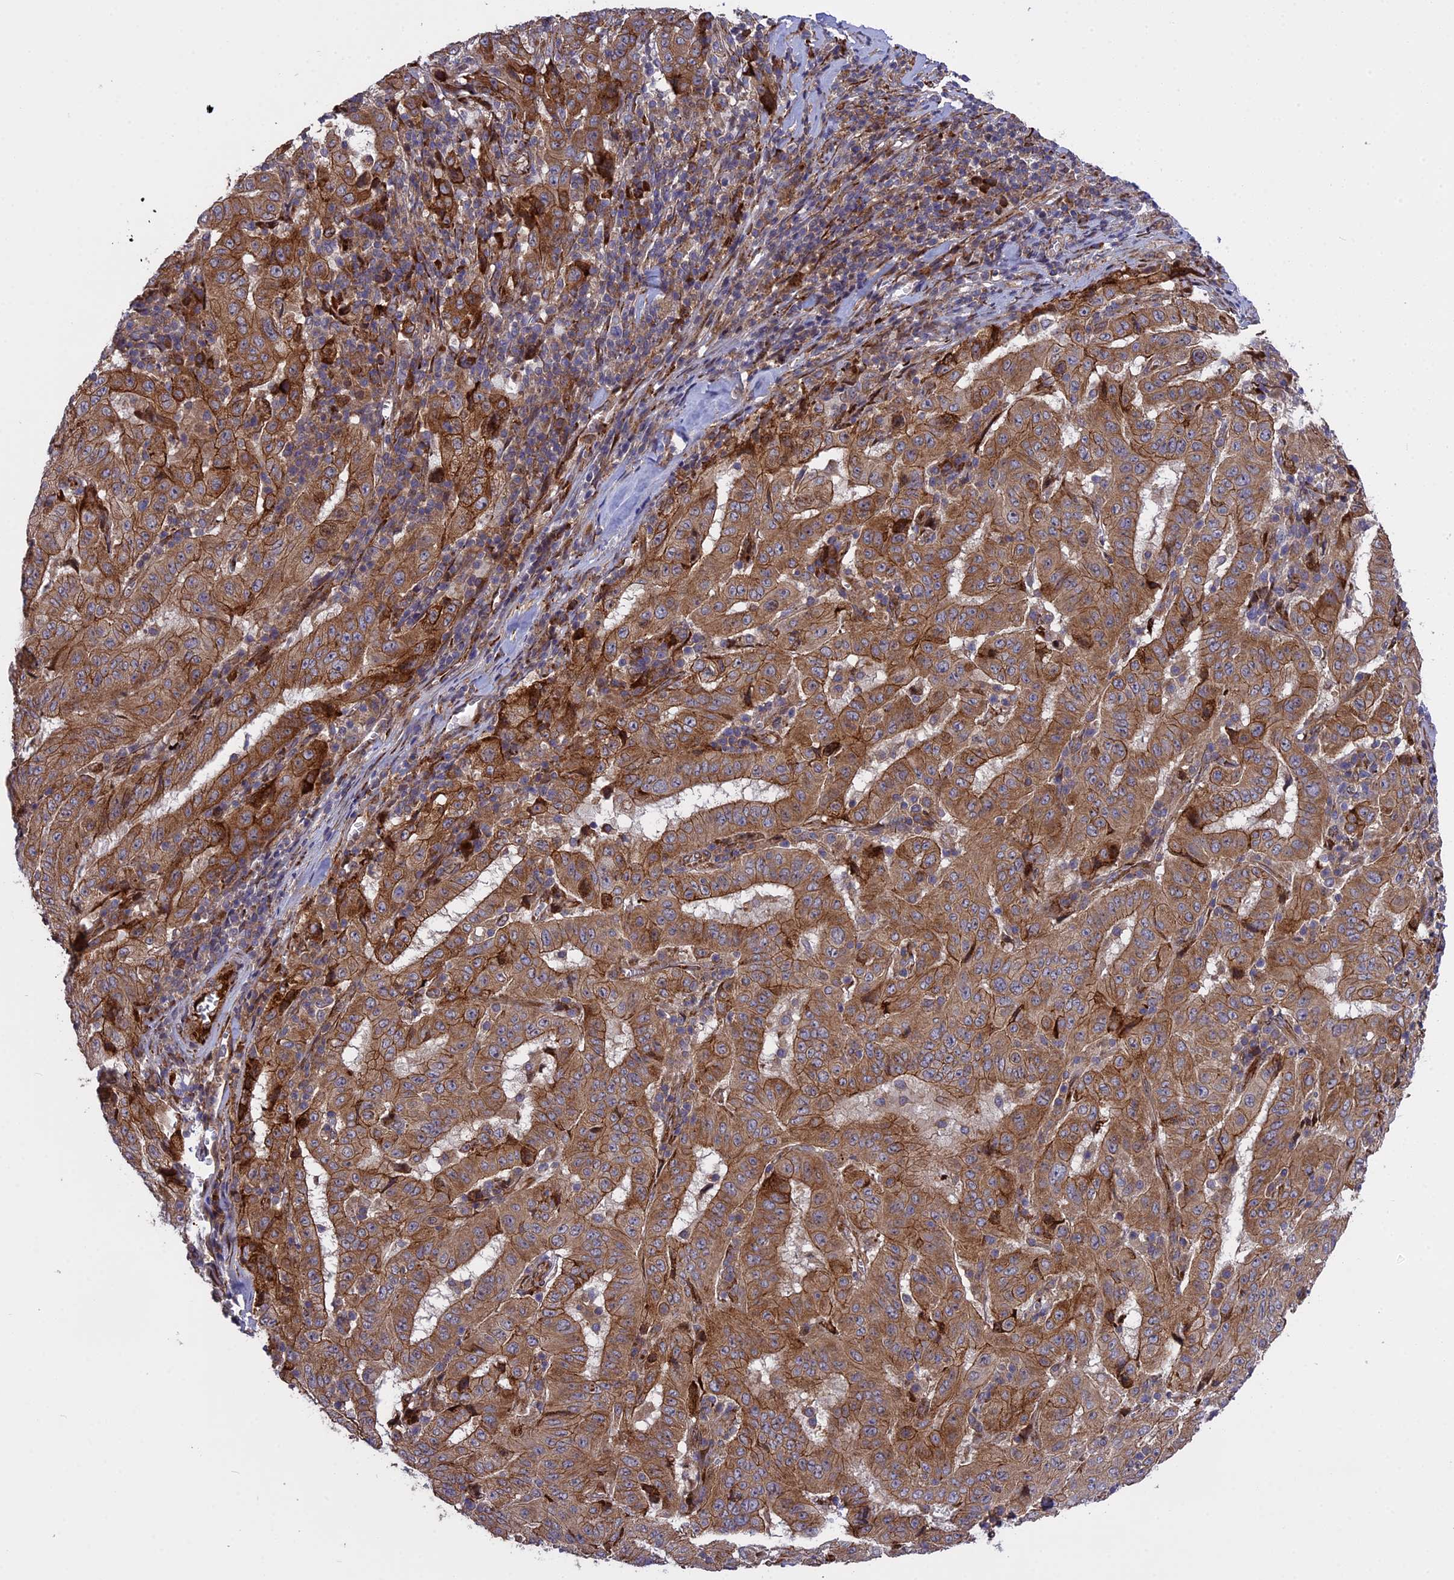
{"staining": {"intensity": "moderate", "quantity": ">75%", "location": "cytoplasmic/membranous"}, "tissue": "pancreatic cancer", "cell_type": "Tumor cells", "image_type": "cancer", "snomed": [{"axis": "morphology", "description": "Adenocarcinoma, NOS"}, {"axis": "topography", "description": "Pancreas"}], "caption": "Protein staining of pancreatic adenocarcinoma tissue displays moderate cytoplasmic/membranous expression in approximately >75% of tumor cells. Nuclei are stained in blue.", "gene": "DDX60L", "patient": {"sex": "male", "age": 63}}